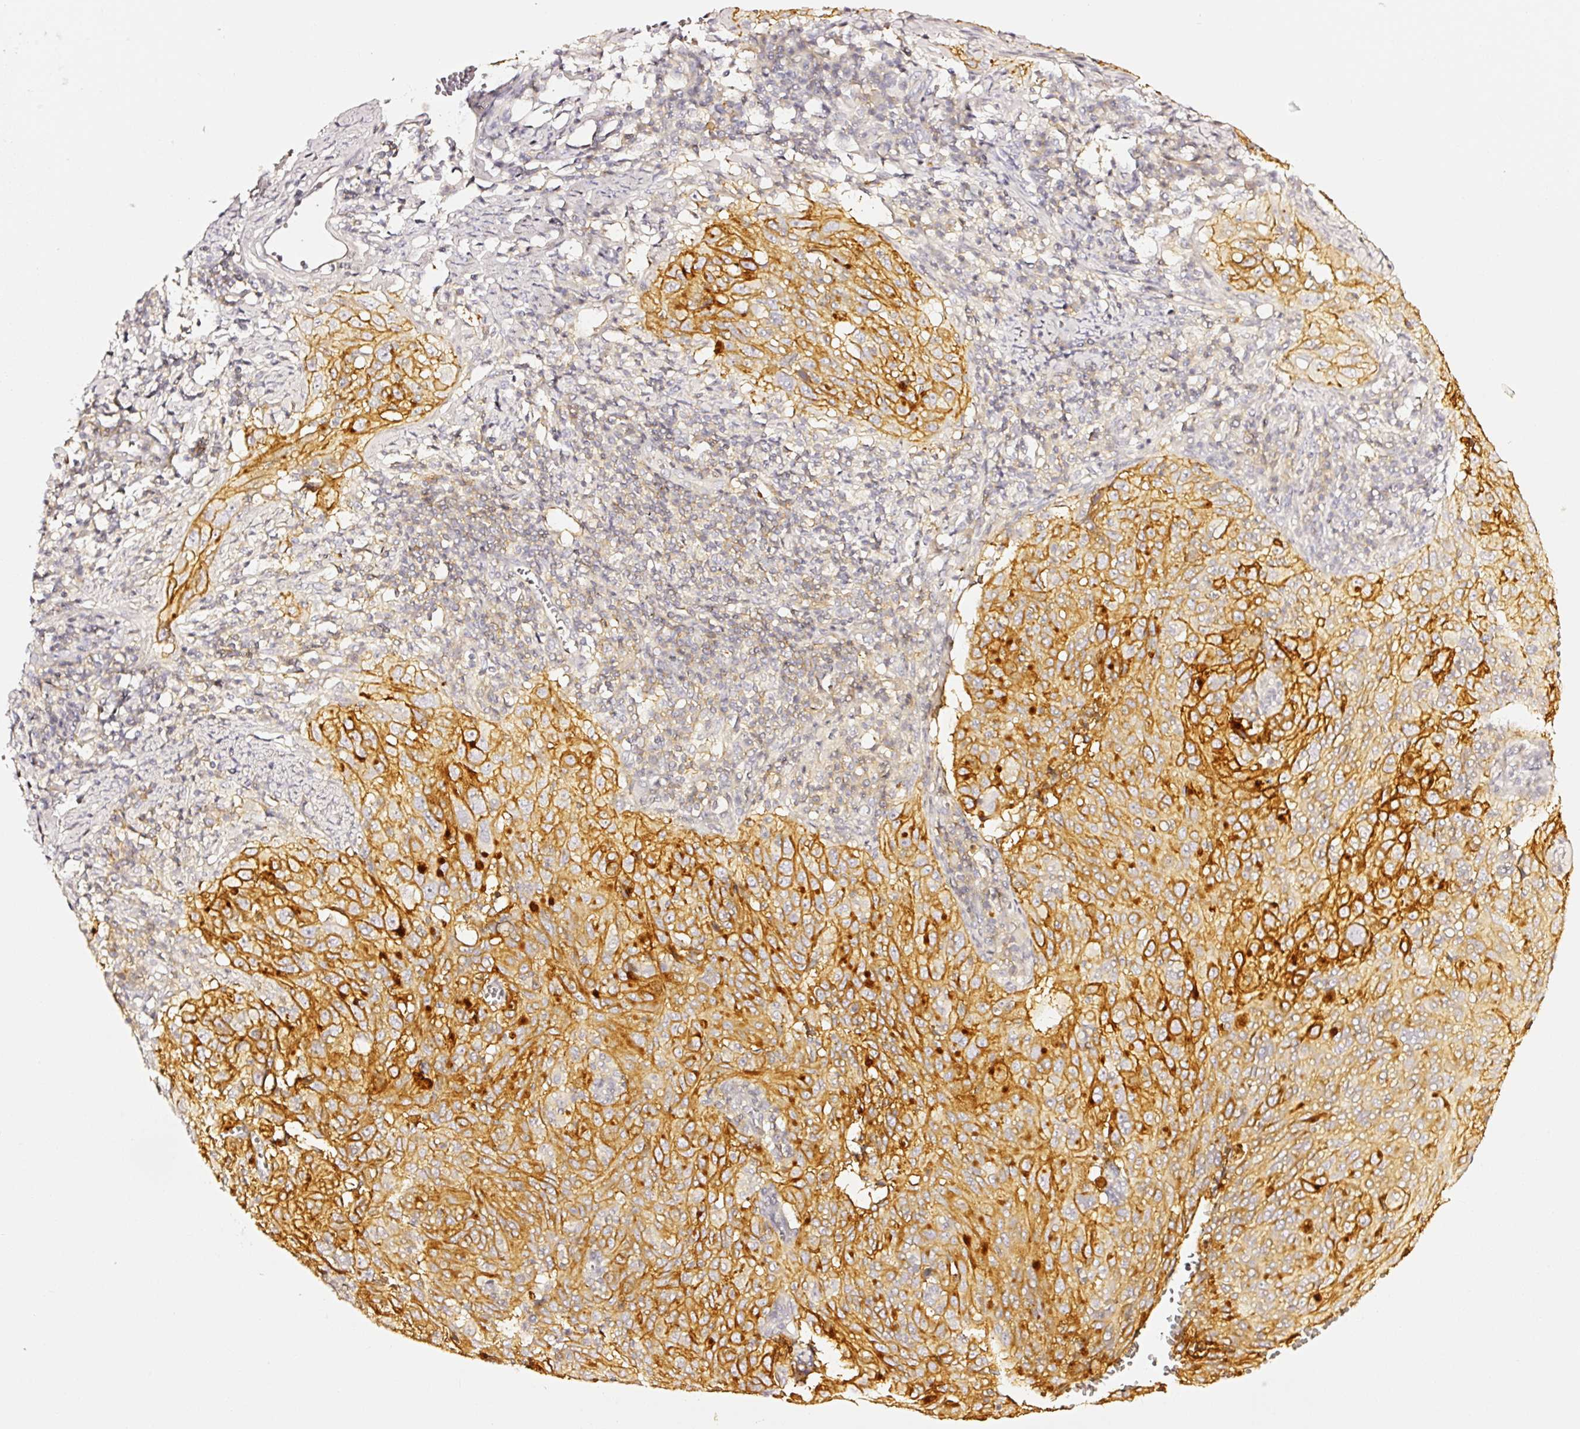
{"staining": {"intensity": "strong", "quantity": ">75%", "location": "cytoplasmic/membranous"}, "tissue": "cervical cancer", "cell_type": "Tumor cells", "image_type": "cancer", "snomed": [{"axis": "morphology", "description": "Squamous cell carcinoma, NOS"}, {"axis": "topography", "description": "Cervix"}], "caption": "There is high levels of strong cytoplasmic/membranous staining in tumor cells of cervical cancer, as demonstrated by immunohistochemical staining (brown color).", "gene": "CD47", "patient": {"sex": "female", "age": 31}}